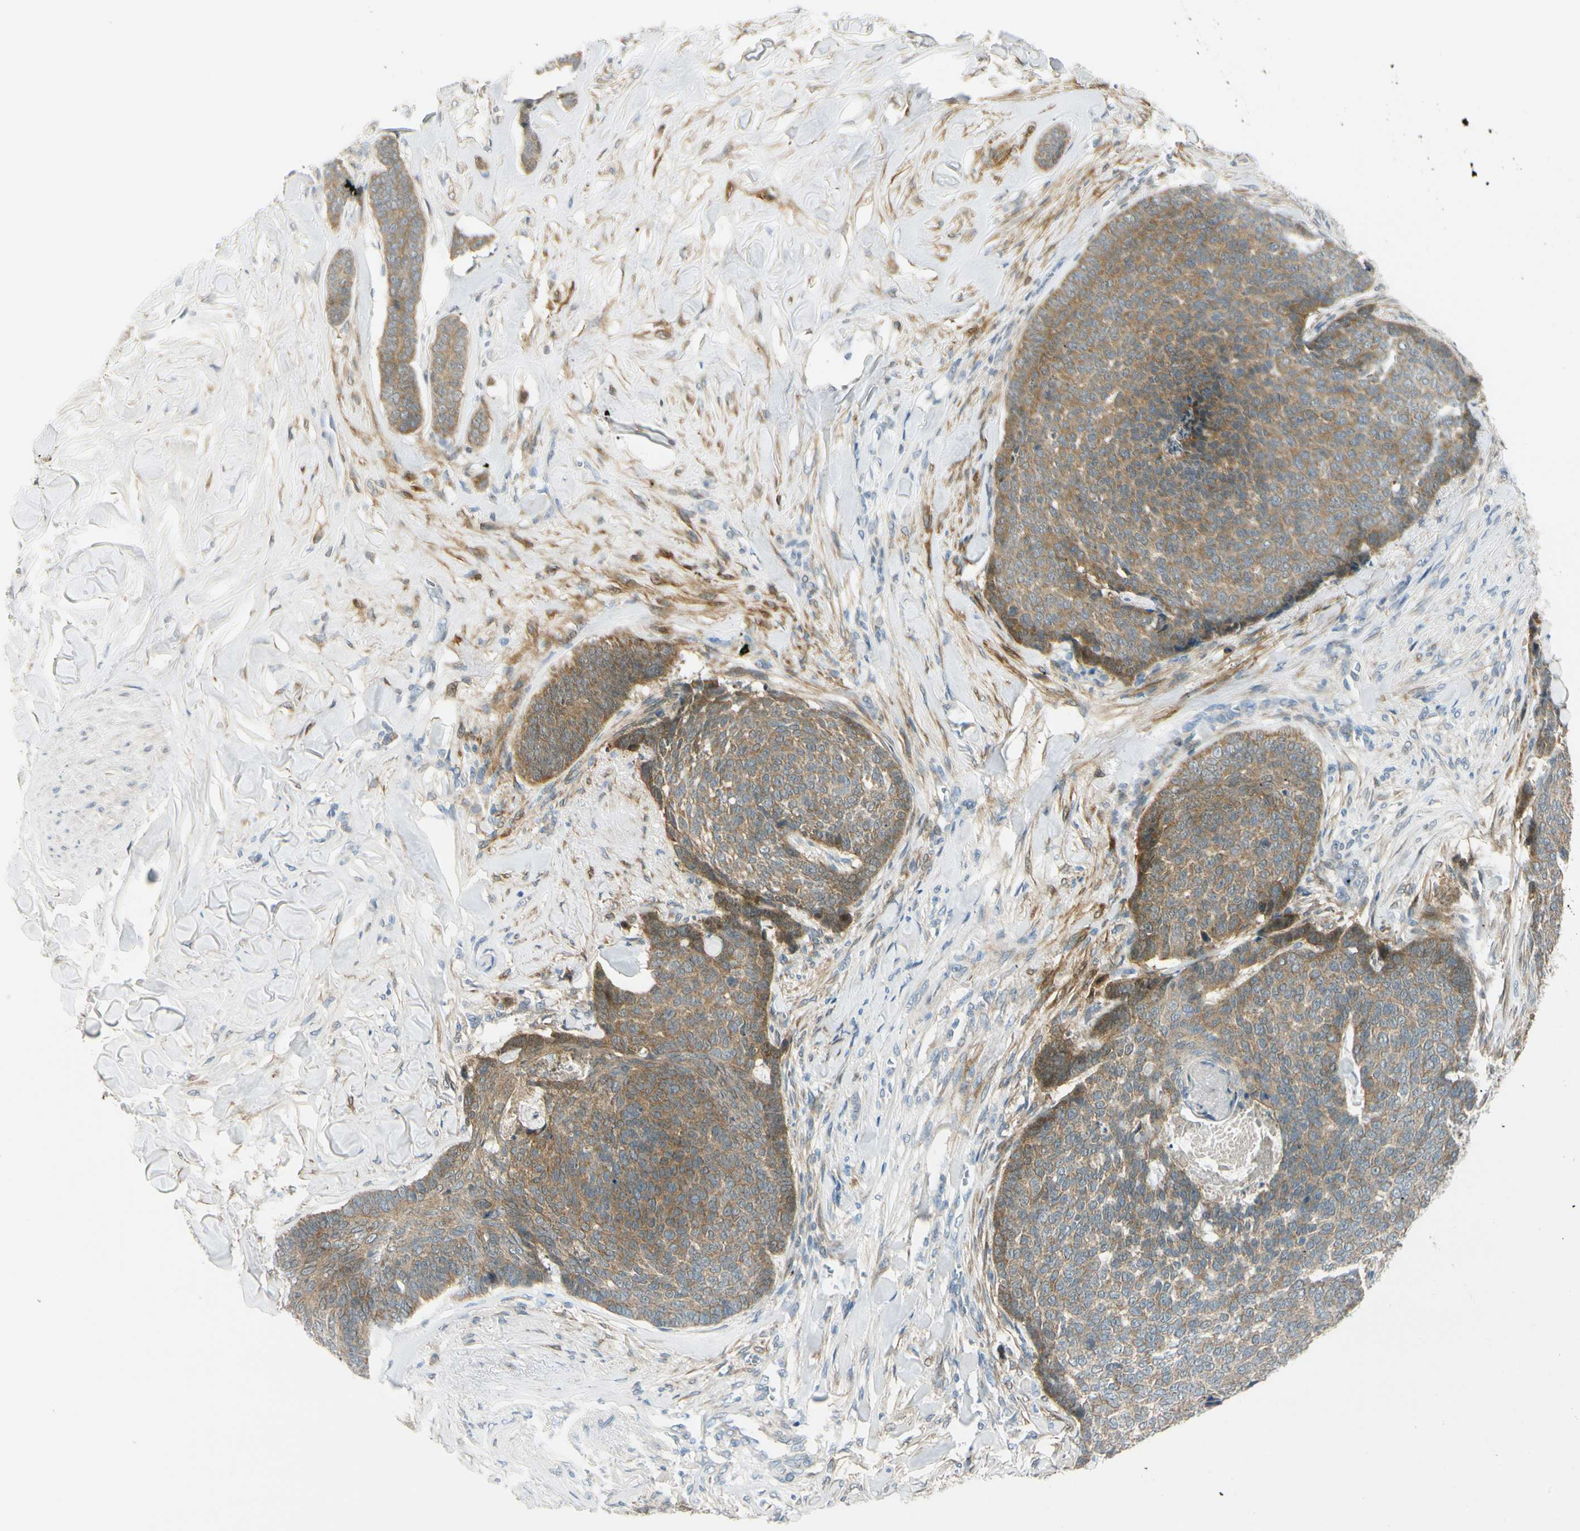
{"staining": {"intensity": "moderate", "quantity": ">75%", "location": "cytoplasmic/membranous"}, "tissue": "skin cancer", "cell_type": "Tumor cells", "image_type": "cancer", "snomed": [{"axis": "morphology", "description": "Basal cell carcinoma"}, {"axis": "topography", "description": "Skin"}], "caption": "Skin cancer stained with a brown dye shows moderate cytoplasmic/membranous positive positivity in approximately >75% of tumor cells.", "gene": "FHL2", "patient": {"sex": "male", "age": 84}}